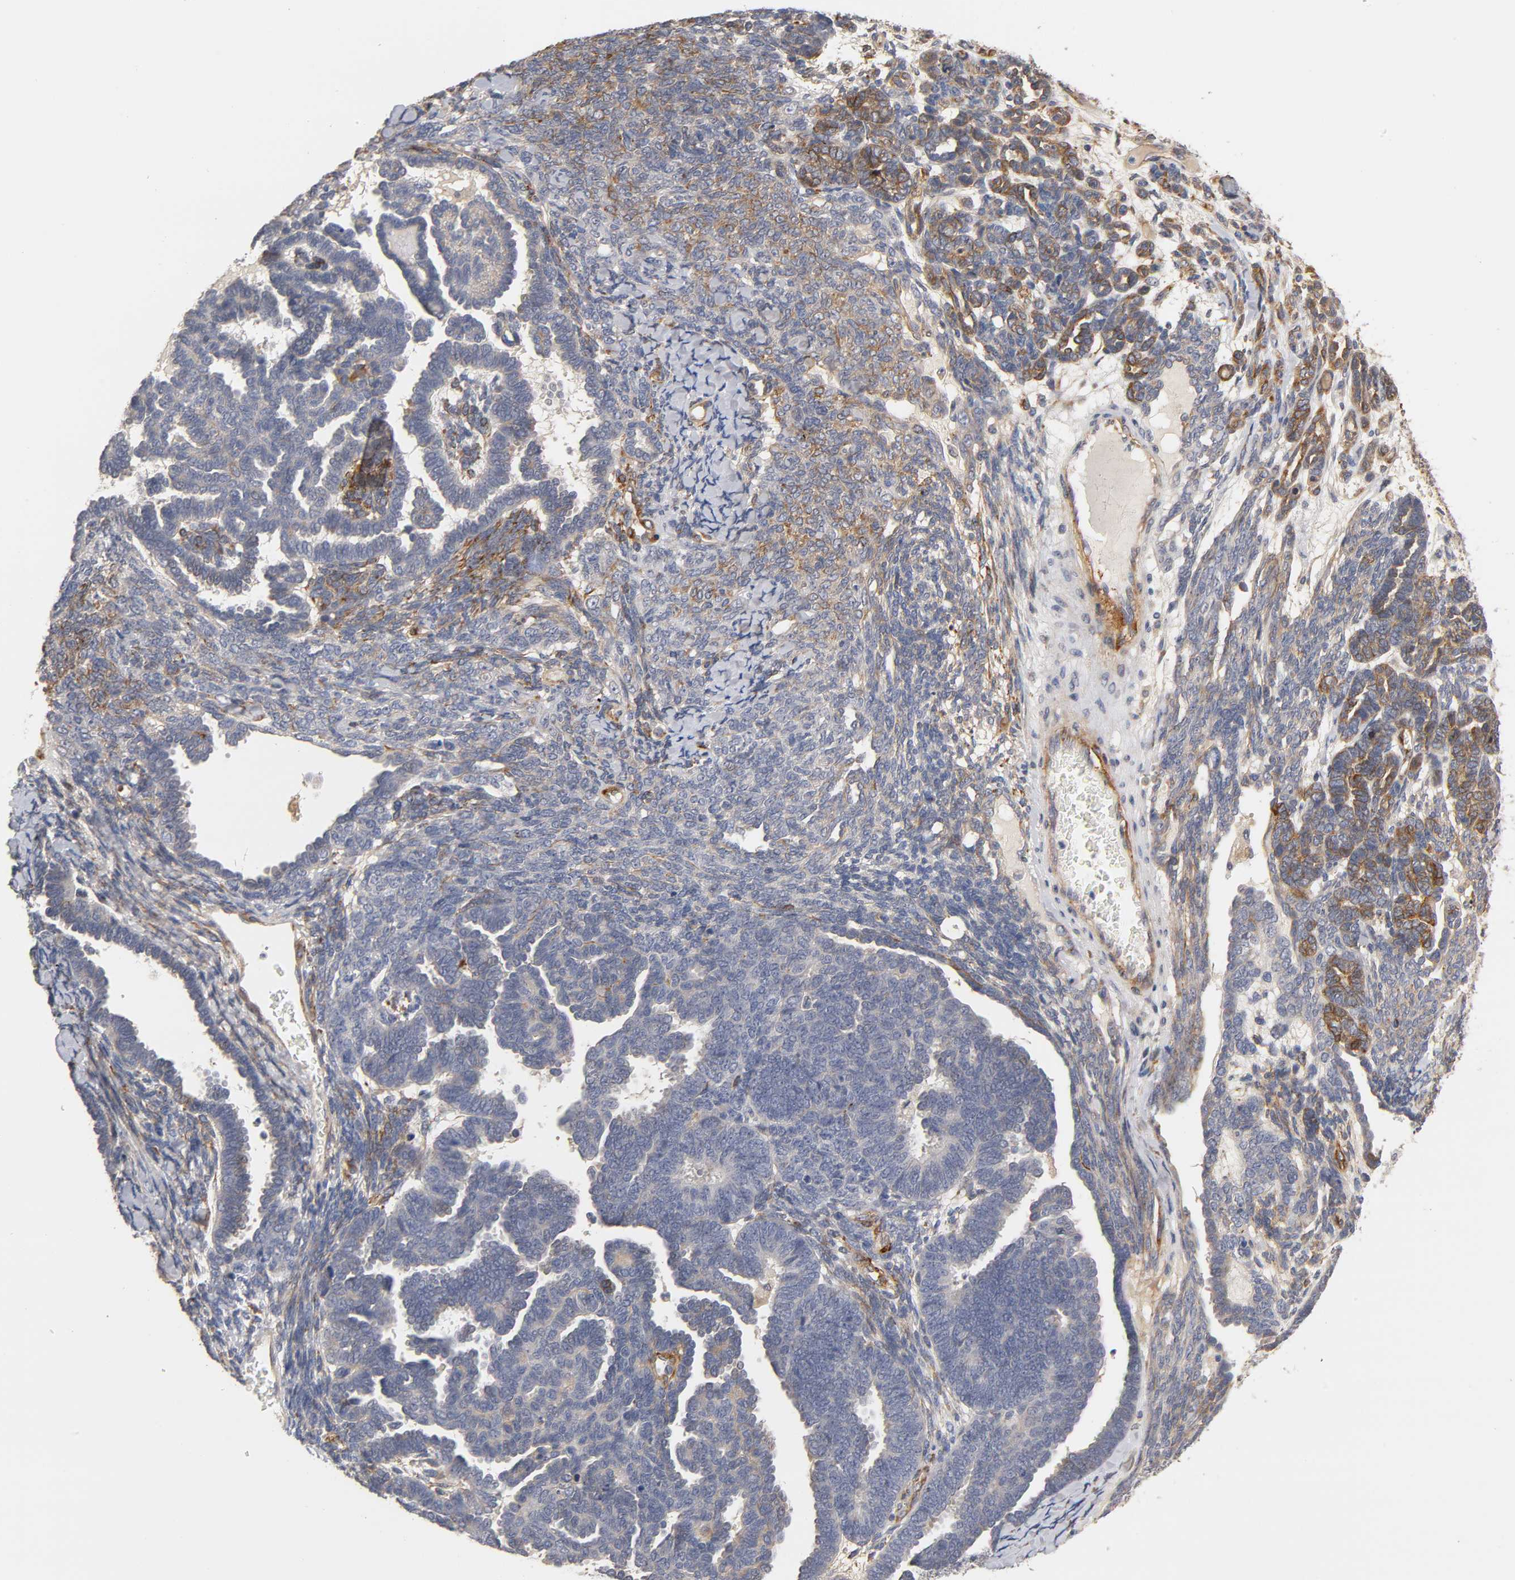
{"staining": {"intensity": "moderate", "quantity": "<25%", "location": "cytoplasmic/membranous"}, "tissue": "endometrial cancer", "cell_type": "Tumor cells", "image_type": "cancer", "snomed": [{"axis": "morphology", "description": "Neoplasm, malignant, NOS"}, {"axis": "topography", "description": "Endometrium"}], "caption": "IHC histopathology image of neoplastic tissue: human endometrial cancer stained using immunohistochemistry (IHC) demonstrates low levels of moderate protein expression localized specifically in the cytoplasmic/membranous of tumor cells, appearing as a cytoplasmic/membranous brown color.", "gene": "LAMB1", "patient": {"sex": "female", "age": 74}}